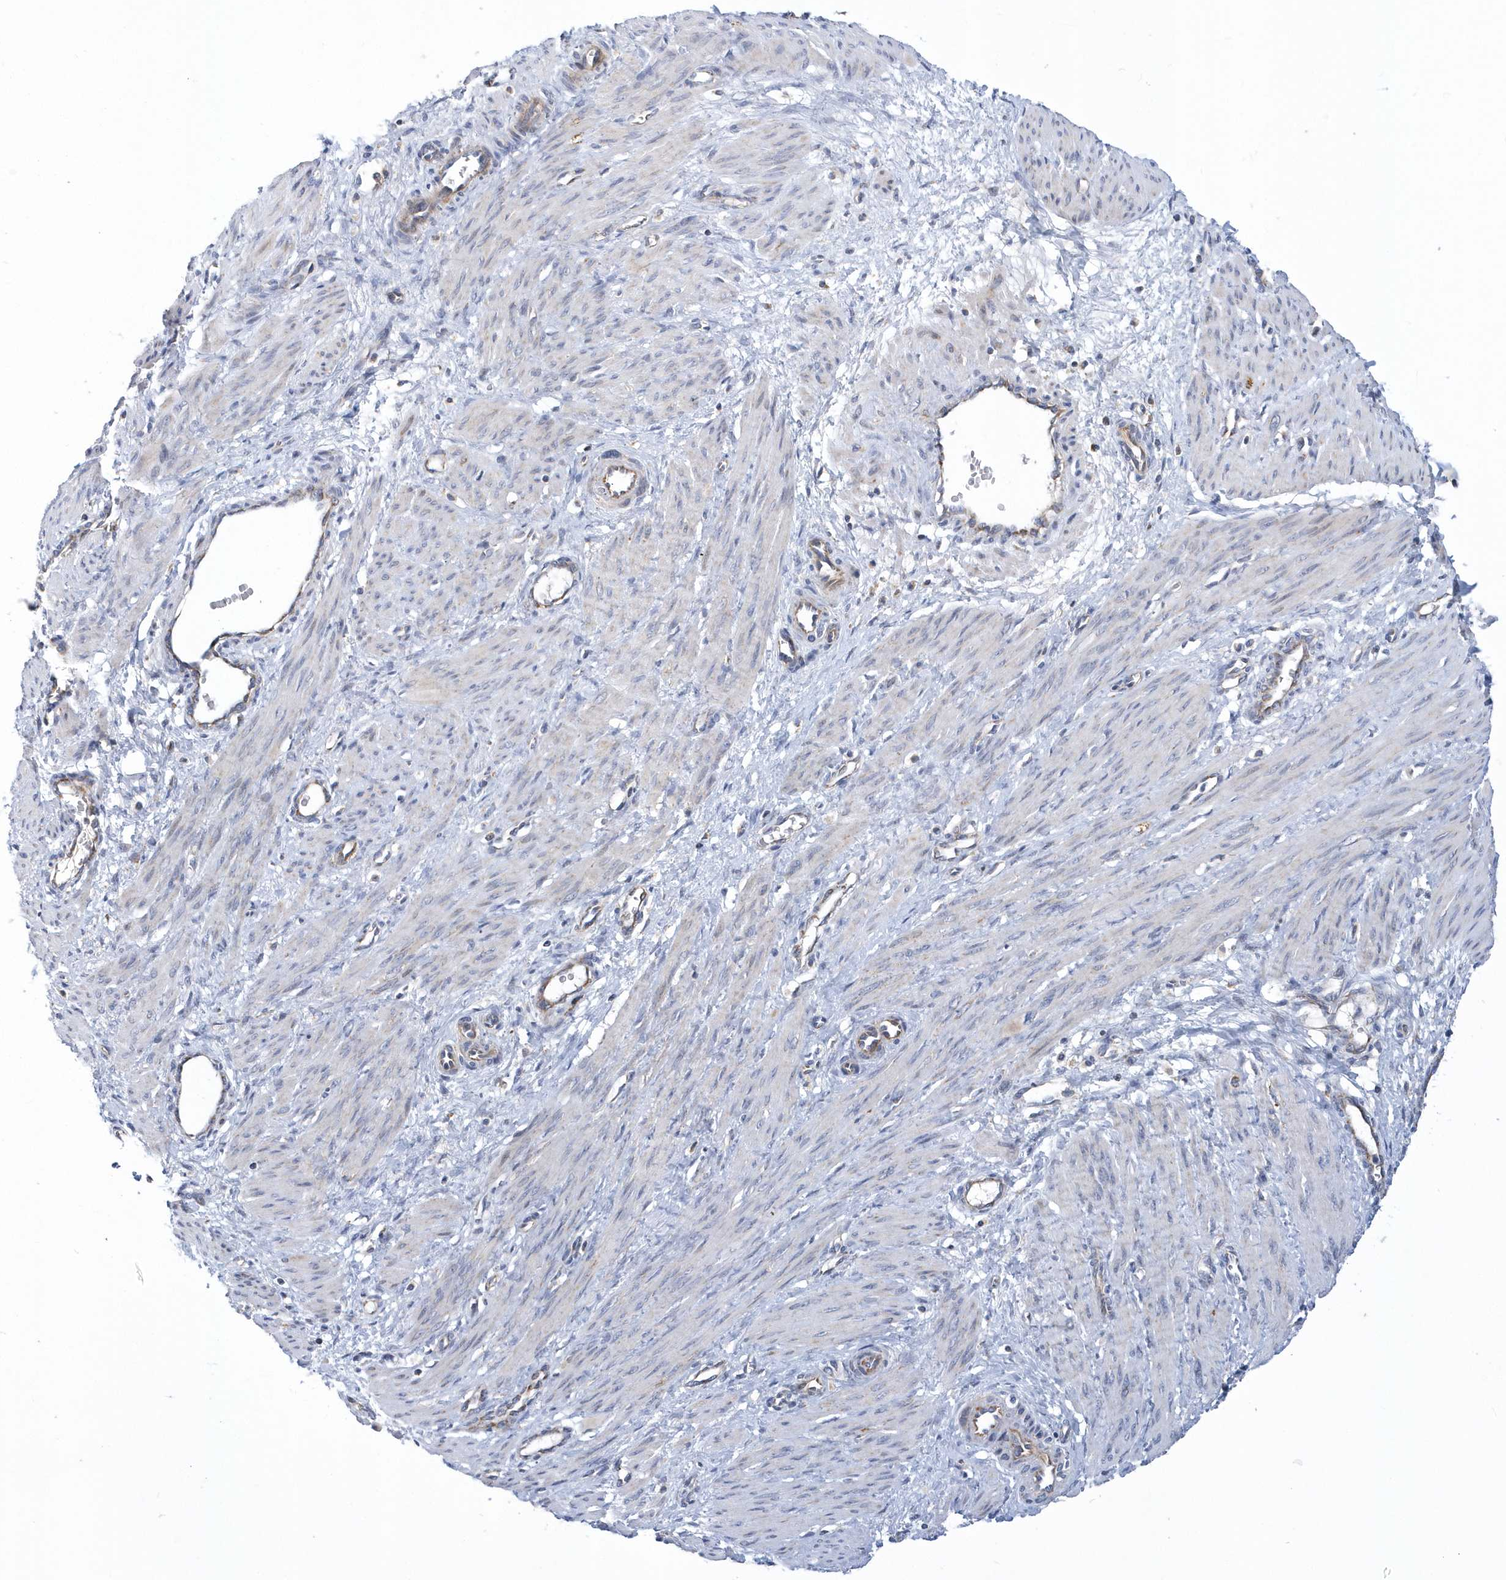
{"staining": {"intensity": "negative", "quantity": "none", "location": "none"}, "tissue": "smooth muscle", "cell_type": "Smooth muscle cells", "image_type": "normal", "snomed": [{"axis": "morphology", "description": "Normal tissue, NOS"}, {"axis": "topography", "description": "Endometrium"}], "caption": "IHC of unremarkable smooth muscle displays no expression in smooth muscle cells.", "gene": "VWA5B2", "patient": {"sex": "female", "age": 33}}